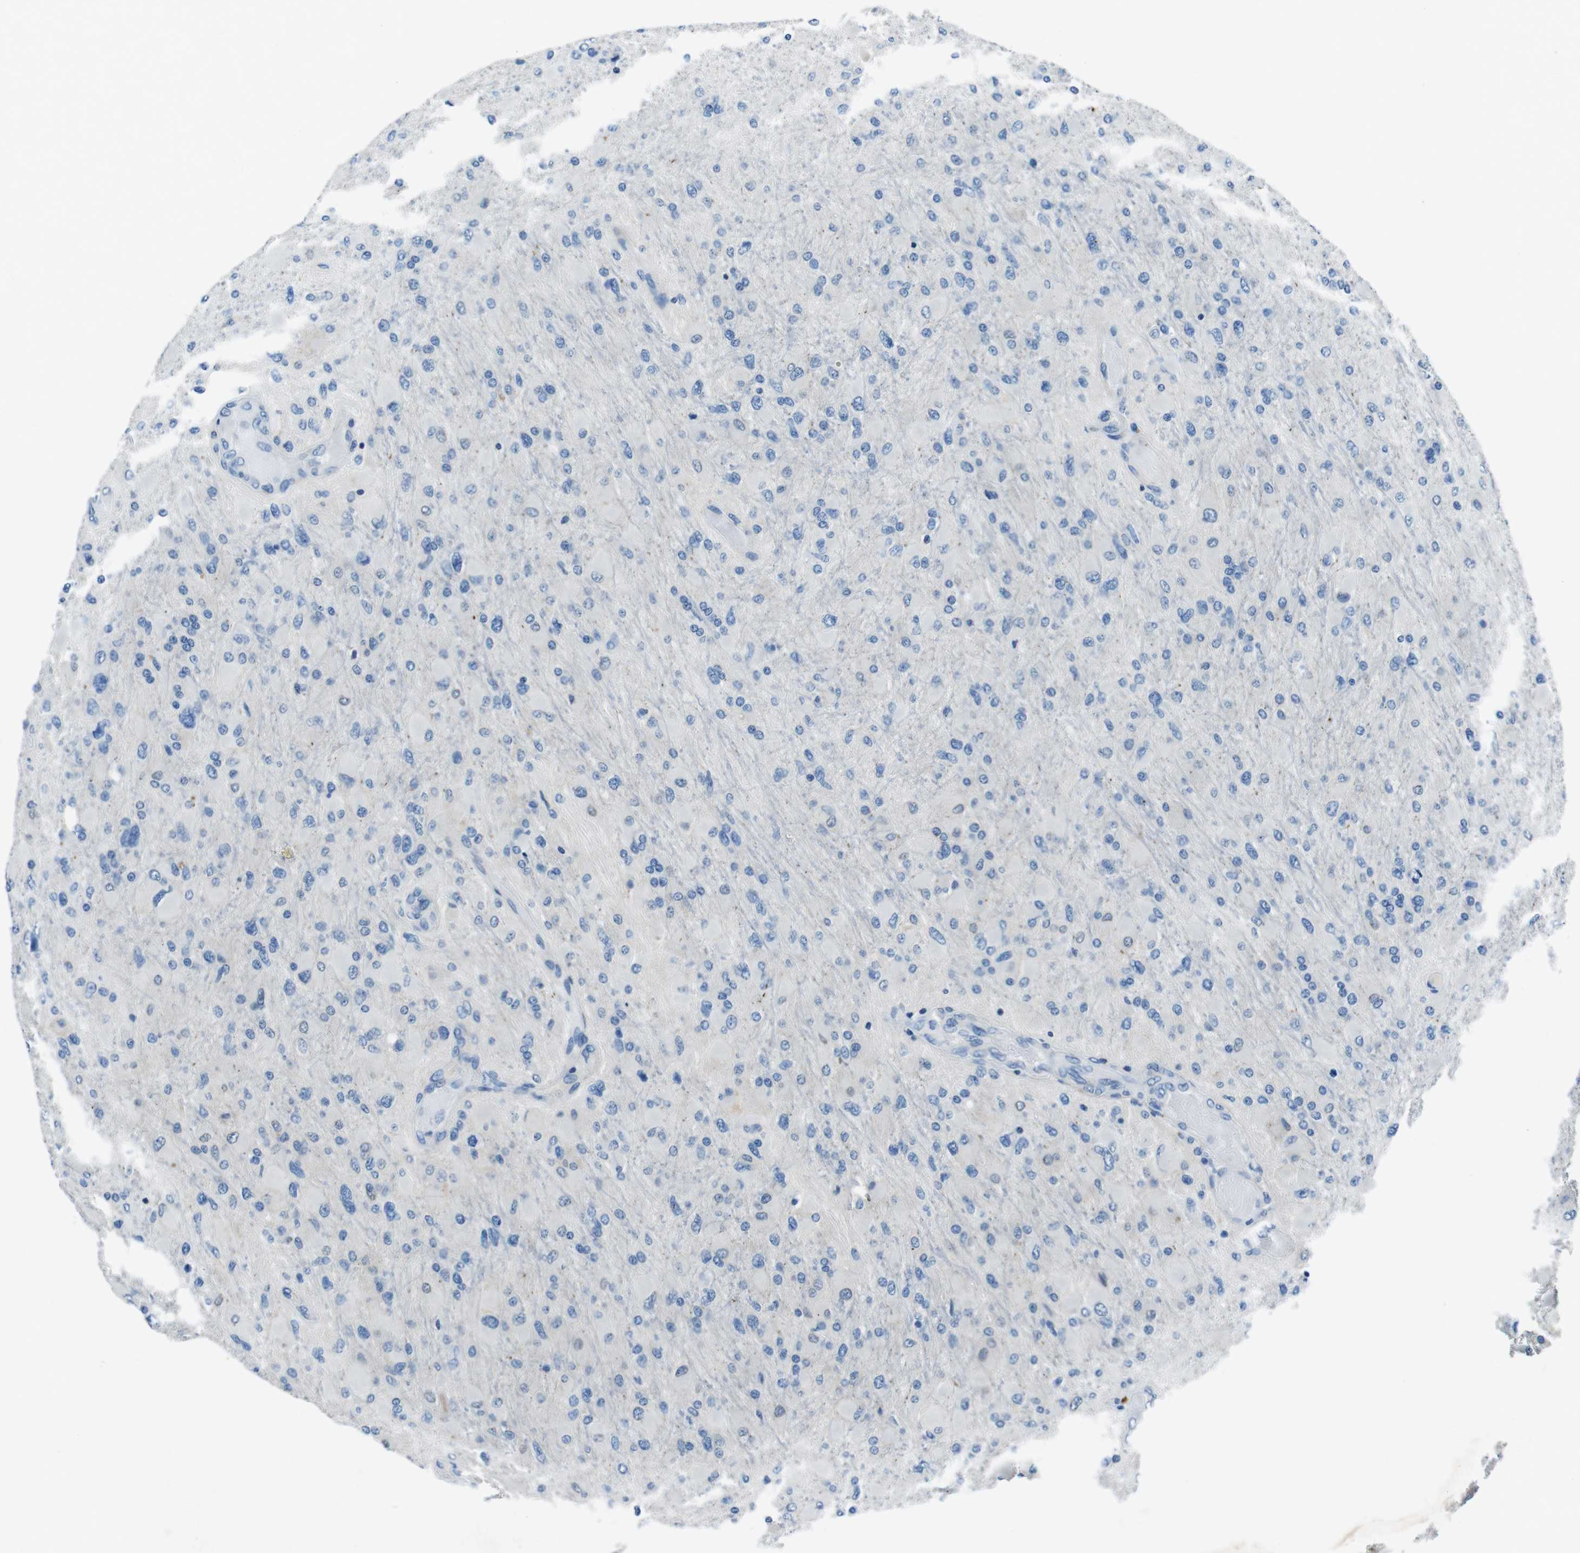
{"staining": {"intensity": "negative", "quantity": "none", "location": "none"}, "tissue": "glioma", "cell_type": "Tumor cells", "image_type": "cancer", "snomed": [{"axis": "morphology", "description": "Glioma, malignant, High grade"}, {"axis": "topography", "description": "Cerebral cortex"}], "caption": "Image shows no significant protein expression in tumor cells of glioma.", "gene": "TULP3", "patient": {"sex": "female", "age": 36}}